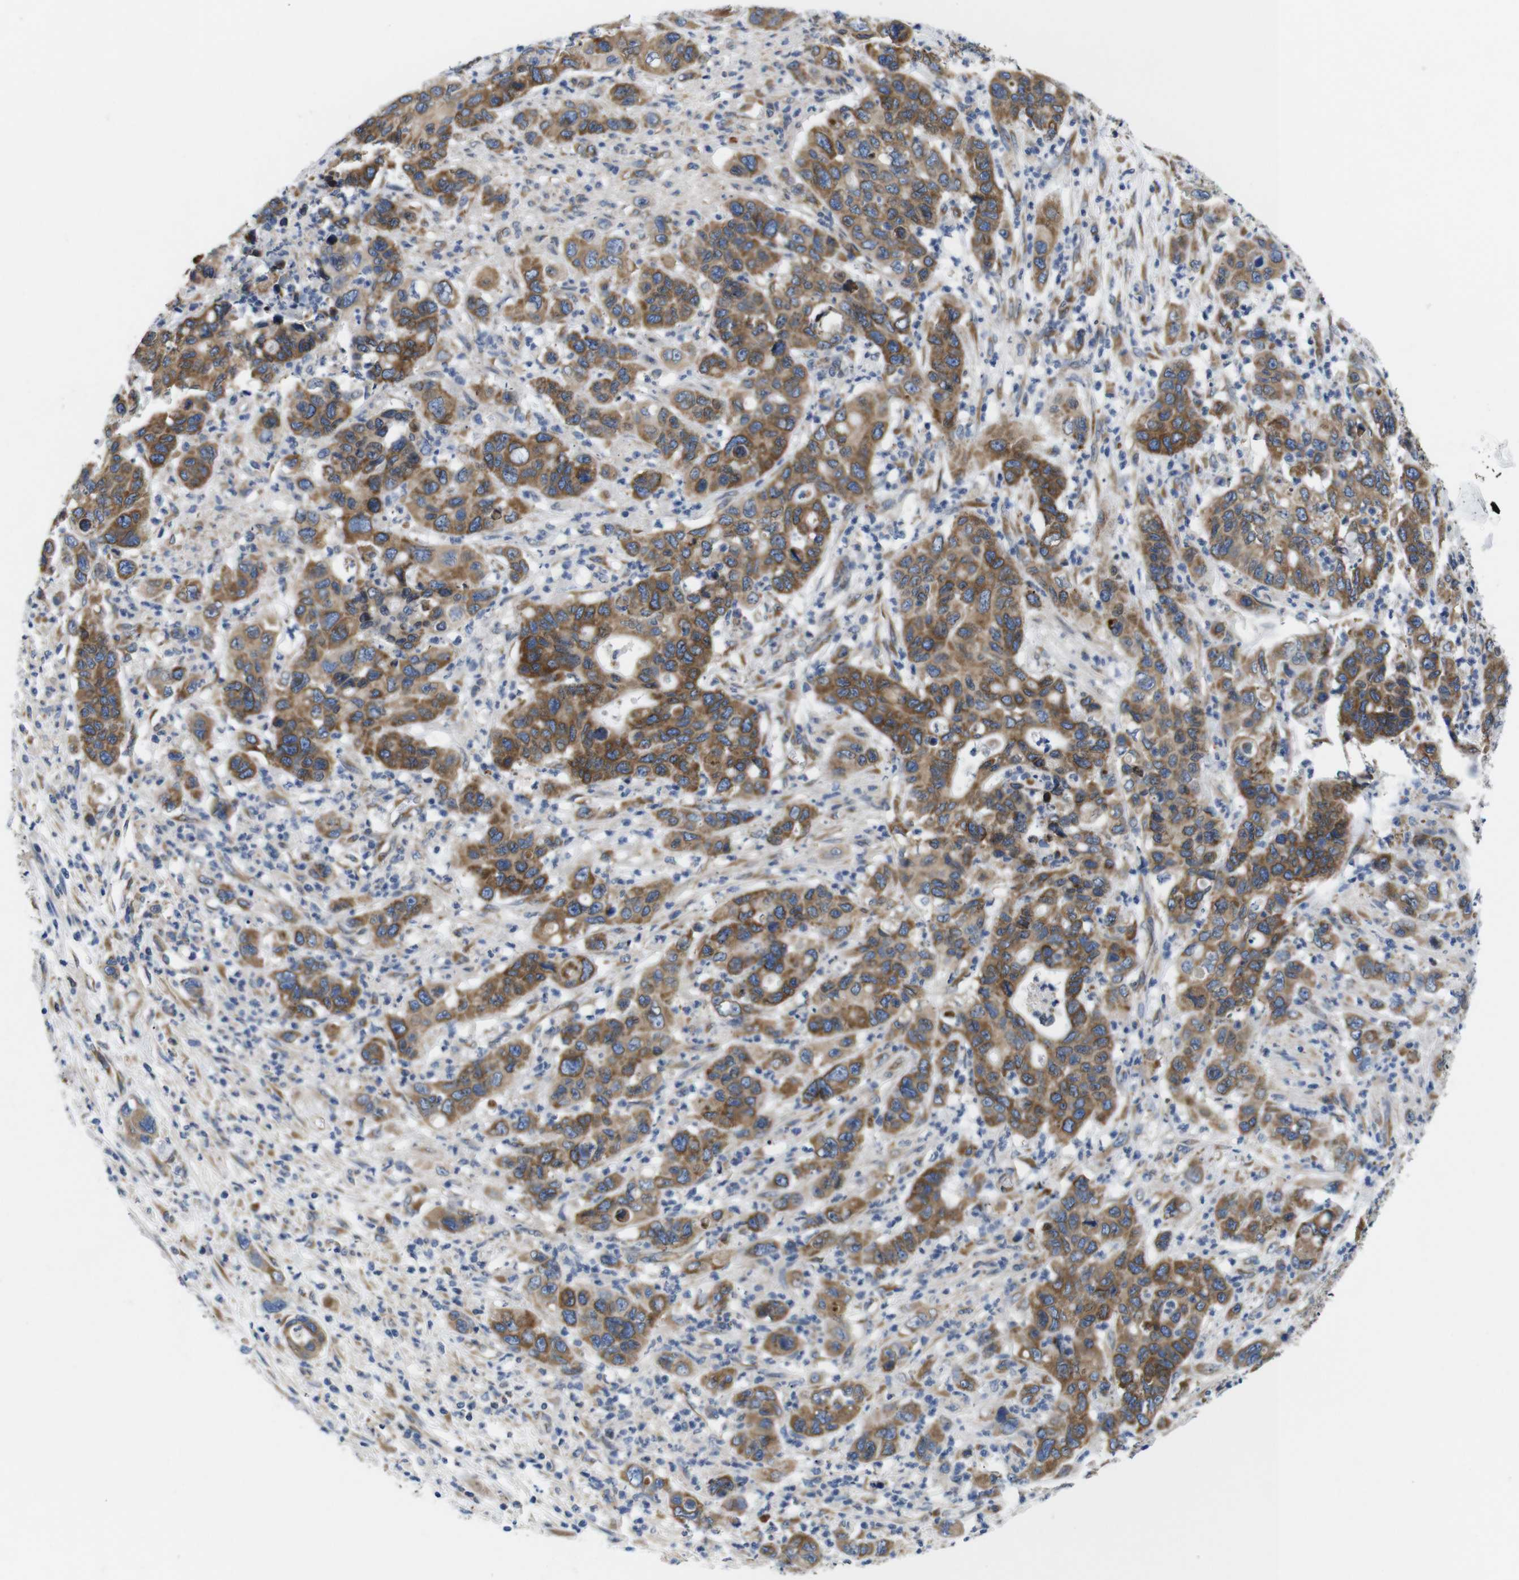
{"staining": {"intensity": "moderate", "quantity": ">75%", "location": "cytoplasmic/membranous"}, "tissue": "pancreatic cancer", "cell_type": "Tumor cells", "image_type": "cancer", "snomed": [{"axis": "morphology", "description": "Adenocarcinoma, NOS"}, {"axis": "topography", "description": "Pancreas"}], "caption": "About >75% of tumor cells in pancreatic cancer demonstrate moderate cytoplasmic/membranous protein expression as visualized by brown immunohistochemical staining.", "gene": "HACD3", "patient": {"sex": "female", "age": 71}}